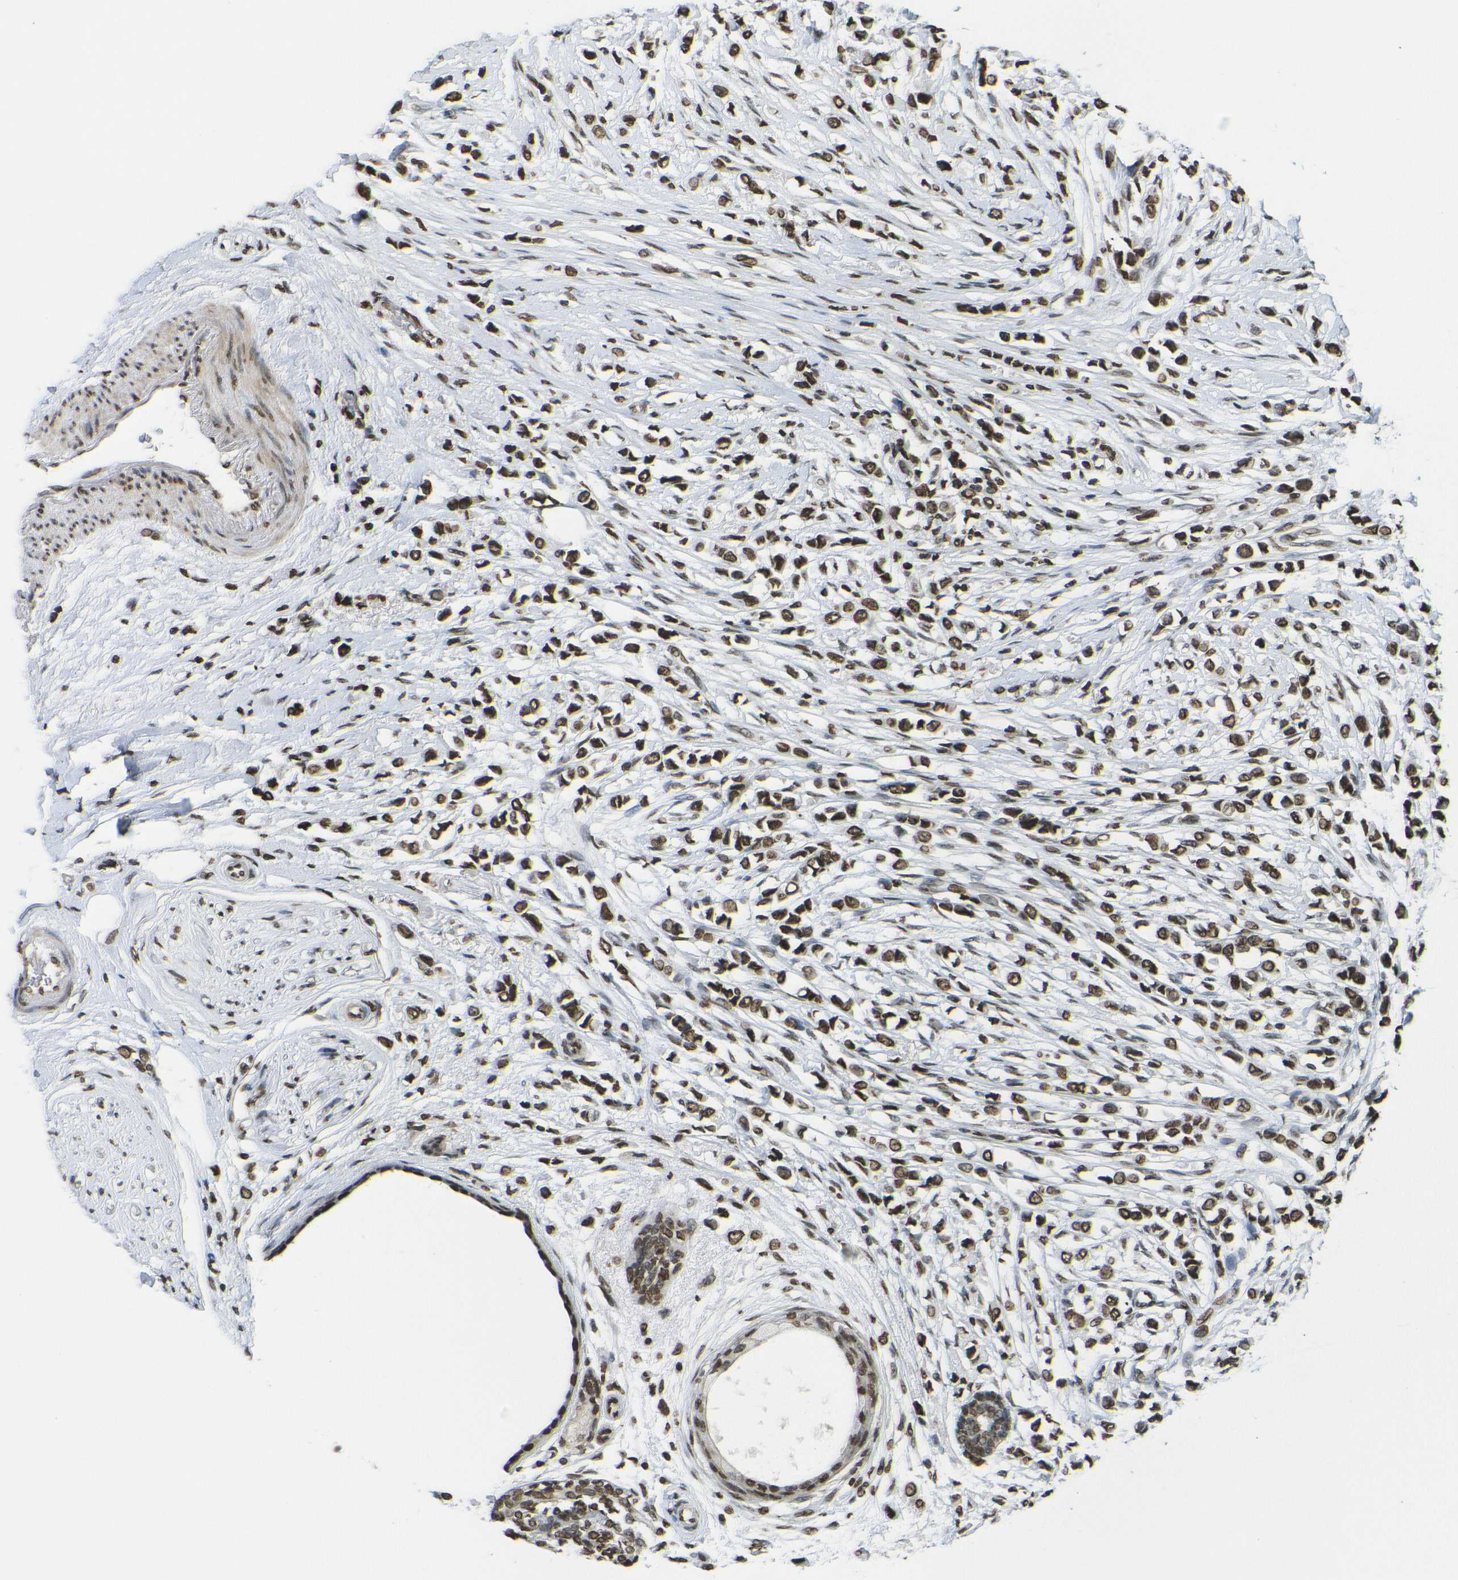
{"staining": {"intensity": "strong", "quantity": ">75%", "location": "nuclear"}, "tissue": "breast cancer", "cell_type": "Tumor cells", "image_type": "cancer", "snomed": [{"axis": "morphology", "description": "Lobular carcinoma"}, {"axis": "topography", "description": "Breast"}], "caption": "Breast lobular carcinoma tissue exhibits strong nuclear expression in about >75% of tumor cells Ihc stains the protein in brown and the nuclei are stained blue.", "gene": "H4C16", "patient": {"sex": "female", "age": 51}}